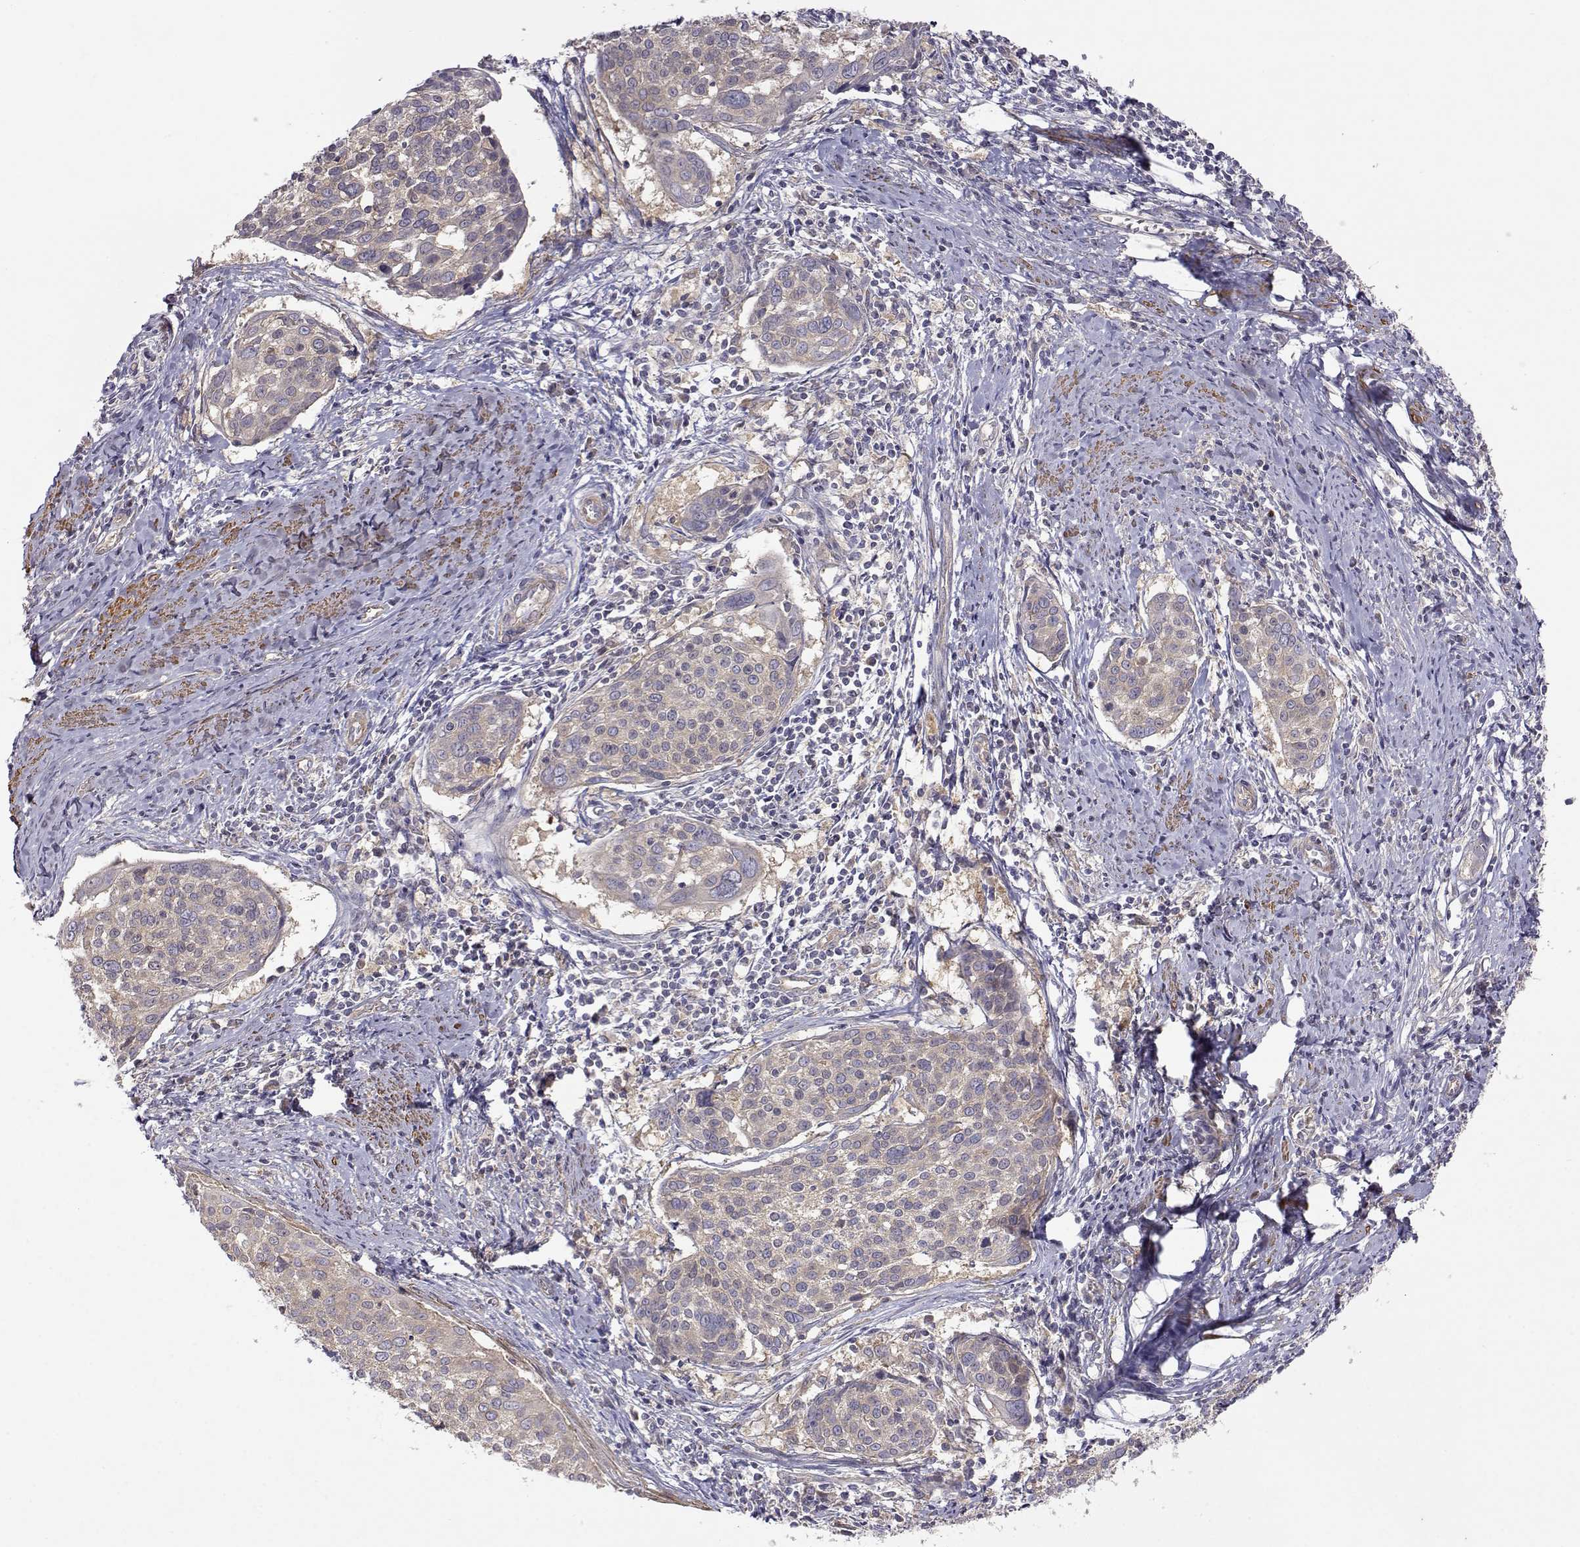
{"staining": {"intensity": "weak", "quantity": ">75%", "location": "cytoplasmic/membranous"}, "tissue": "cervical cancer", "cell_type": "Tumor cells", "image_type": "cancer", "snomed": [{"axis": "morphology", "description": "Squamous cell carcinoma, NOS"}, {"axis": "topography", "description": "Cervix"}], "caption": "A photomicrograph of cervical cancer stained for a protein demonstrates weak cytoplasmic/membranous brown staining in tumor cells.", "gene": "PAIP1", "patient": {"sex": "female", "age": 39}}